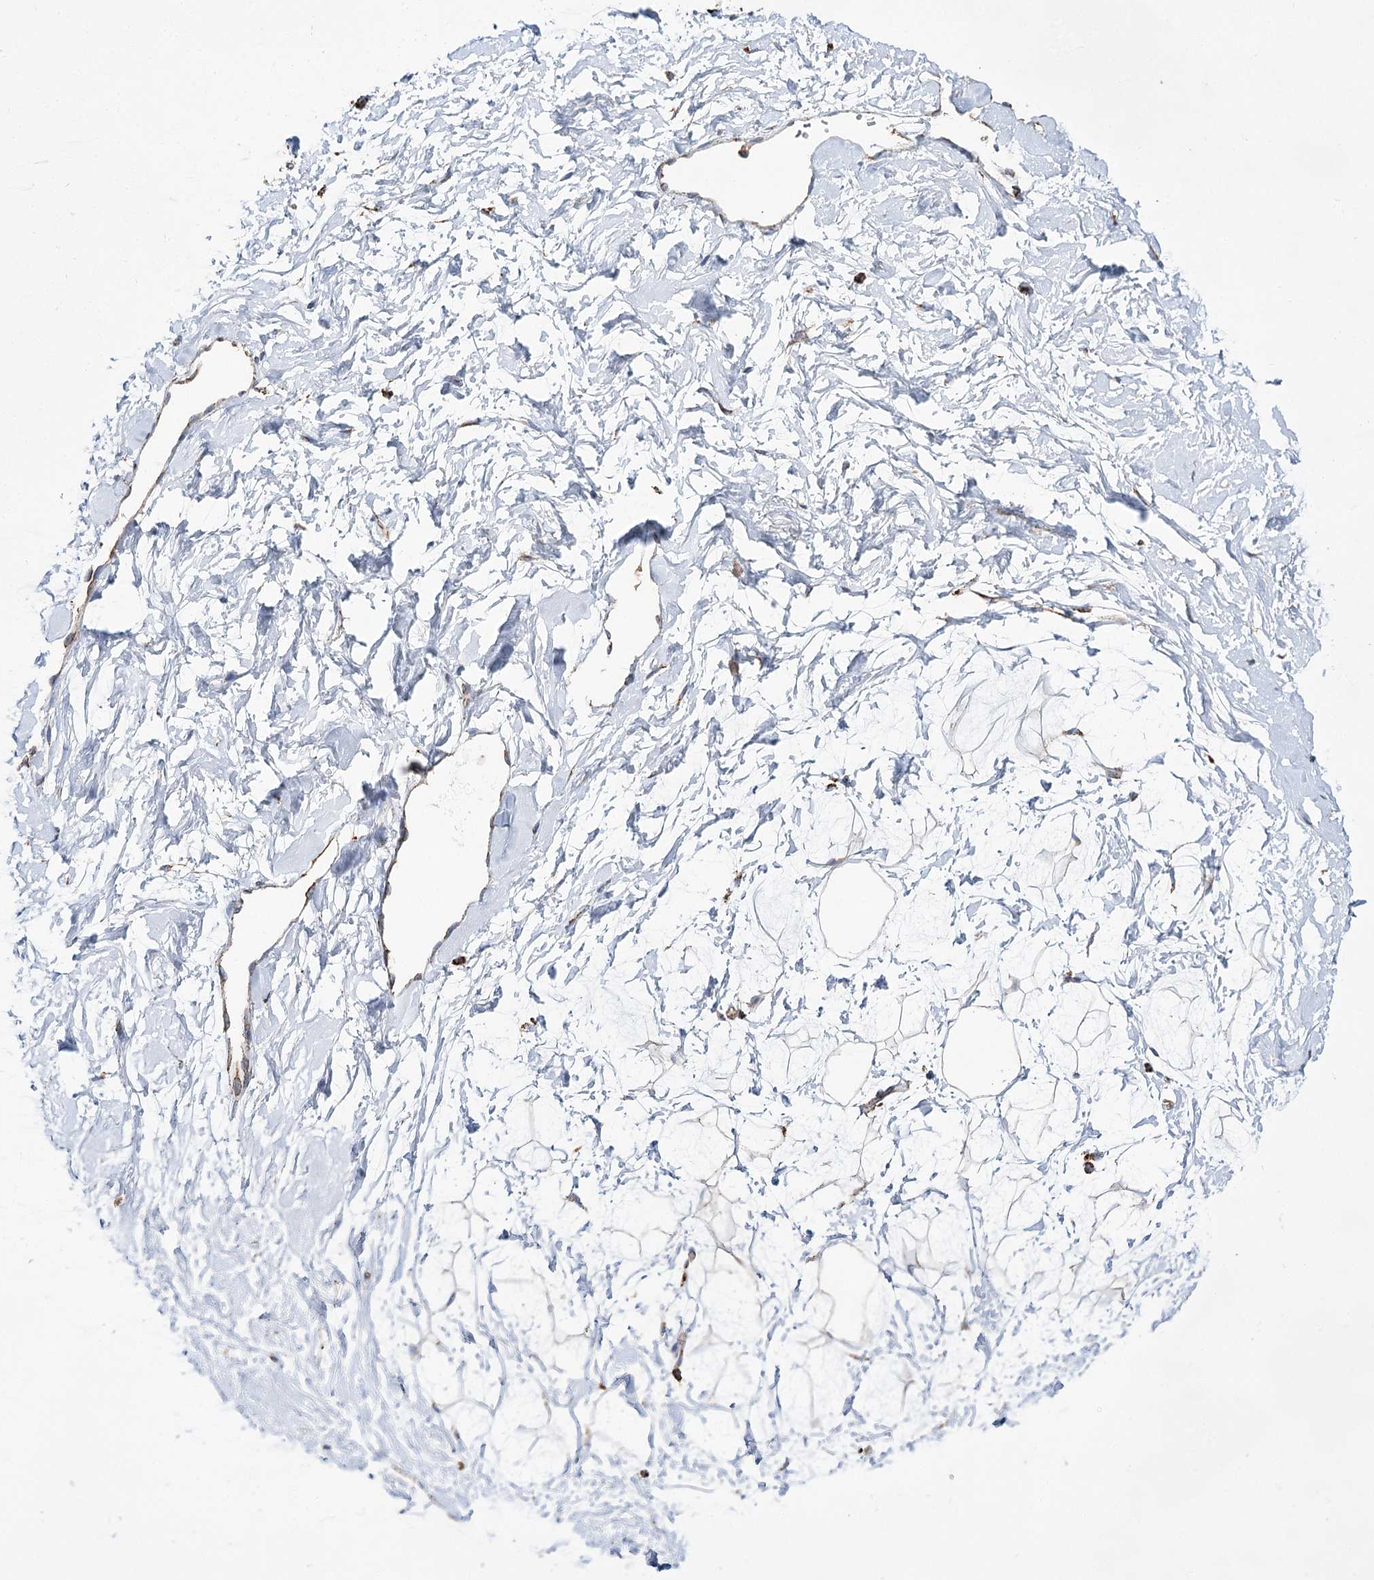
{"staining": {"intensity": "weak", "quantity": "<25%", "location": "cytoplasmic/membranous"}, "tissue": "breast", "cell_type": "Adipocytes", "image_type": "normal", "snomed": [{"axis": "morphology", "description": "Normal tissue, NOS"}, {"axis": "morphology", "description": "Adenoma, NOS"}, {"axis": "topography", "description": "Breast"}], "caption": "Immunohistochemical staining of unremarkable human breast shows no significant positivity in adipocytes. (Brightfield microscopy of DAB immunohistochemistry at high magnification).", "gene": "NADK2", "patient": {"sex": "female", "age": 23}}